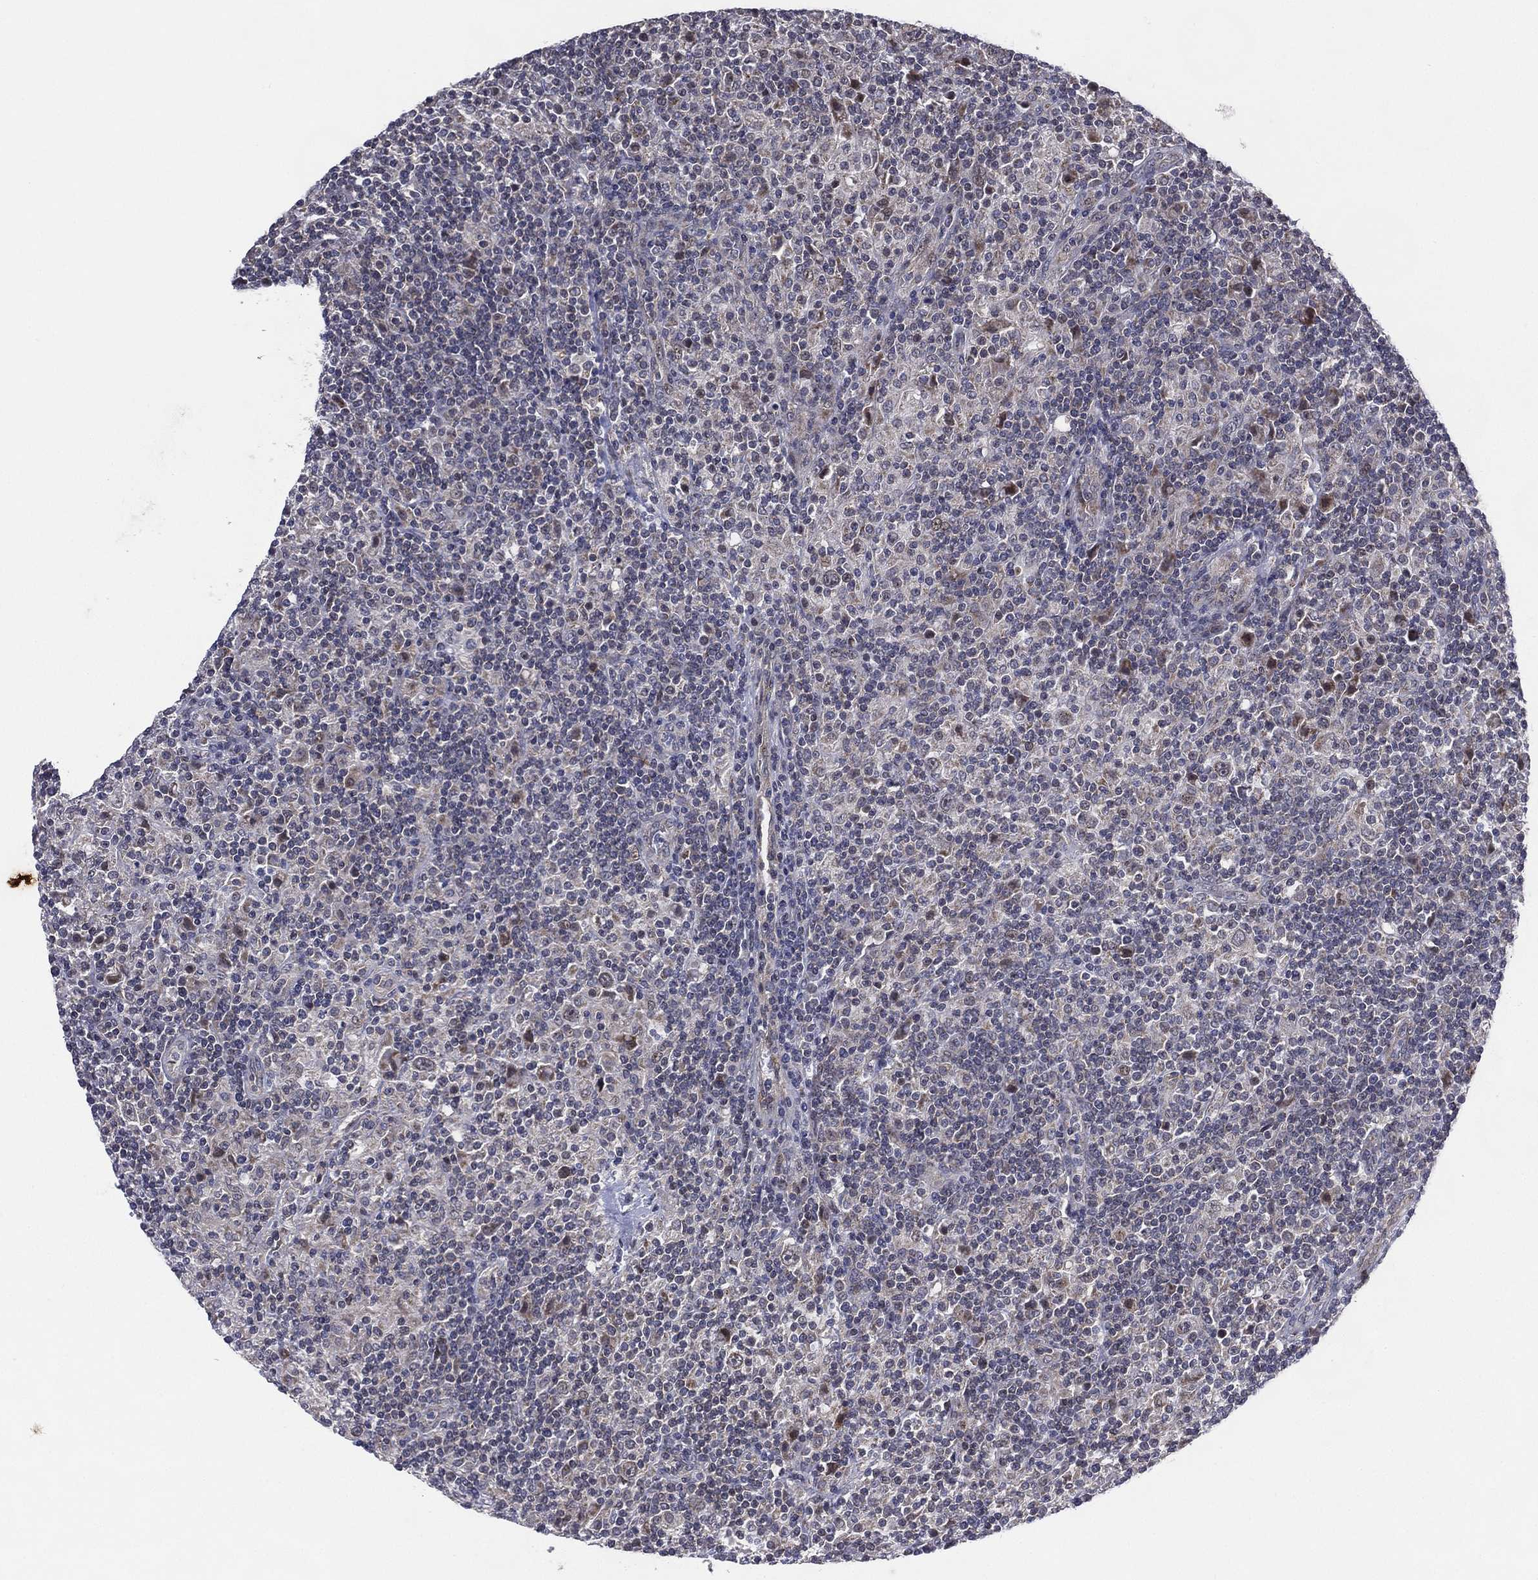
{"staining": {"intensity": "negative", "quantity": "none", "location": "none"}, "tissue": "lymphoma", "cell_type": "Tumor cells", "image_type": "cancer", "snomed": [{"axis": "morphology", "description": "Hodgkin's disease, NOS"}, {"axis": "topography", "description": "Lymph node"}], "caption": "Immunohistochemistry (IHC) of human lymphoma exhibits no staining in tumor cells.", "gene": "KAT14", "patient": {"sex": "male", "age": 70}}